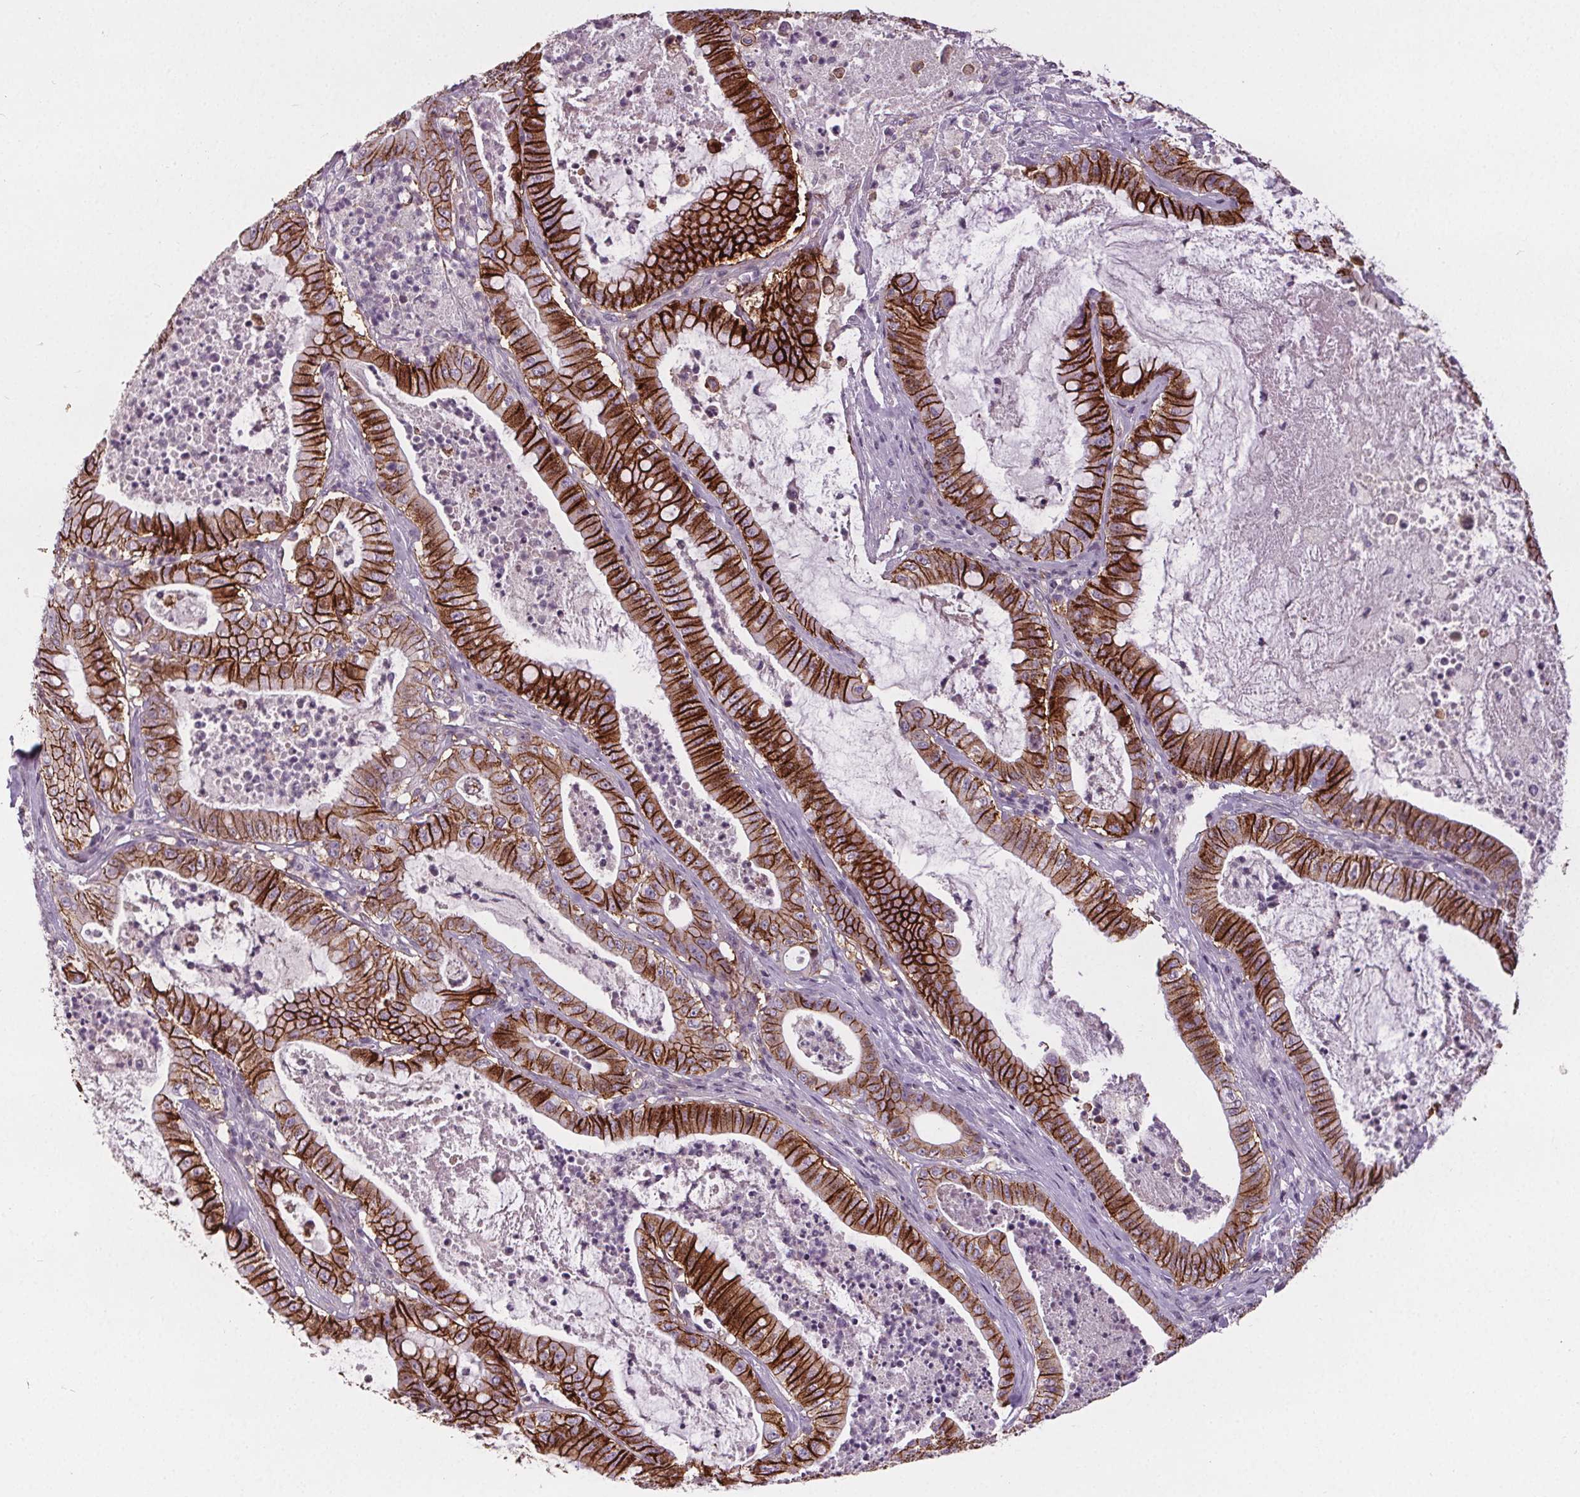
{"staining": {"intensity": "strong", "quantity": ">75%", "location": "cytoplasmic/membranous"}, "tissue": "pancreatic cancer", "cell_type": "Tumor cells", "image_type": "cancer", "snomed": [{"axis": "morphology", "description": "Adenocarcinoma, NOS"}, {"axis": "topography", "description": "Pancreas"}], "caption": "Strong cytoplasmic/membranous staining for a protein is identified in approximately >75% of tumor cells of adenocarcinoma (pancreatic) using IHC.", "gene": "ATP1A1", "patient": {"sex": "male", "age": 71}}